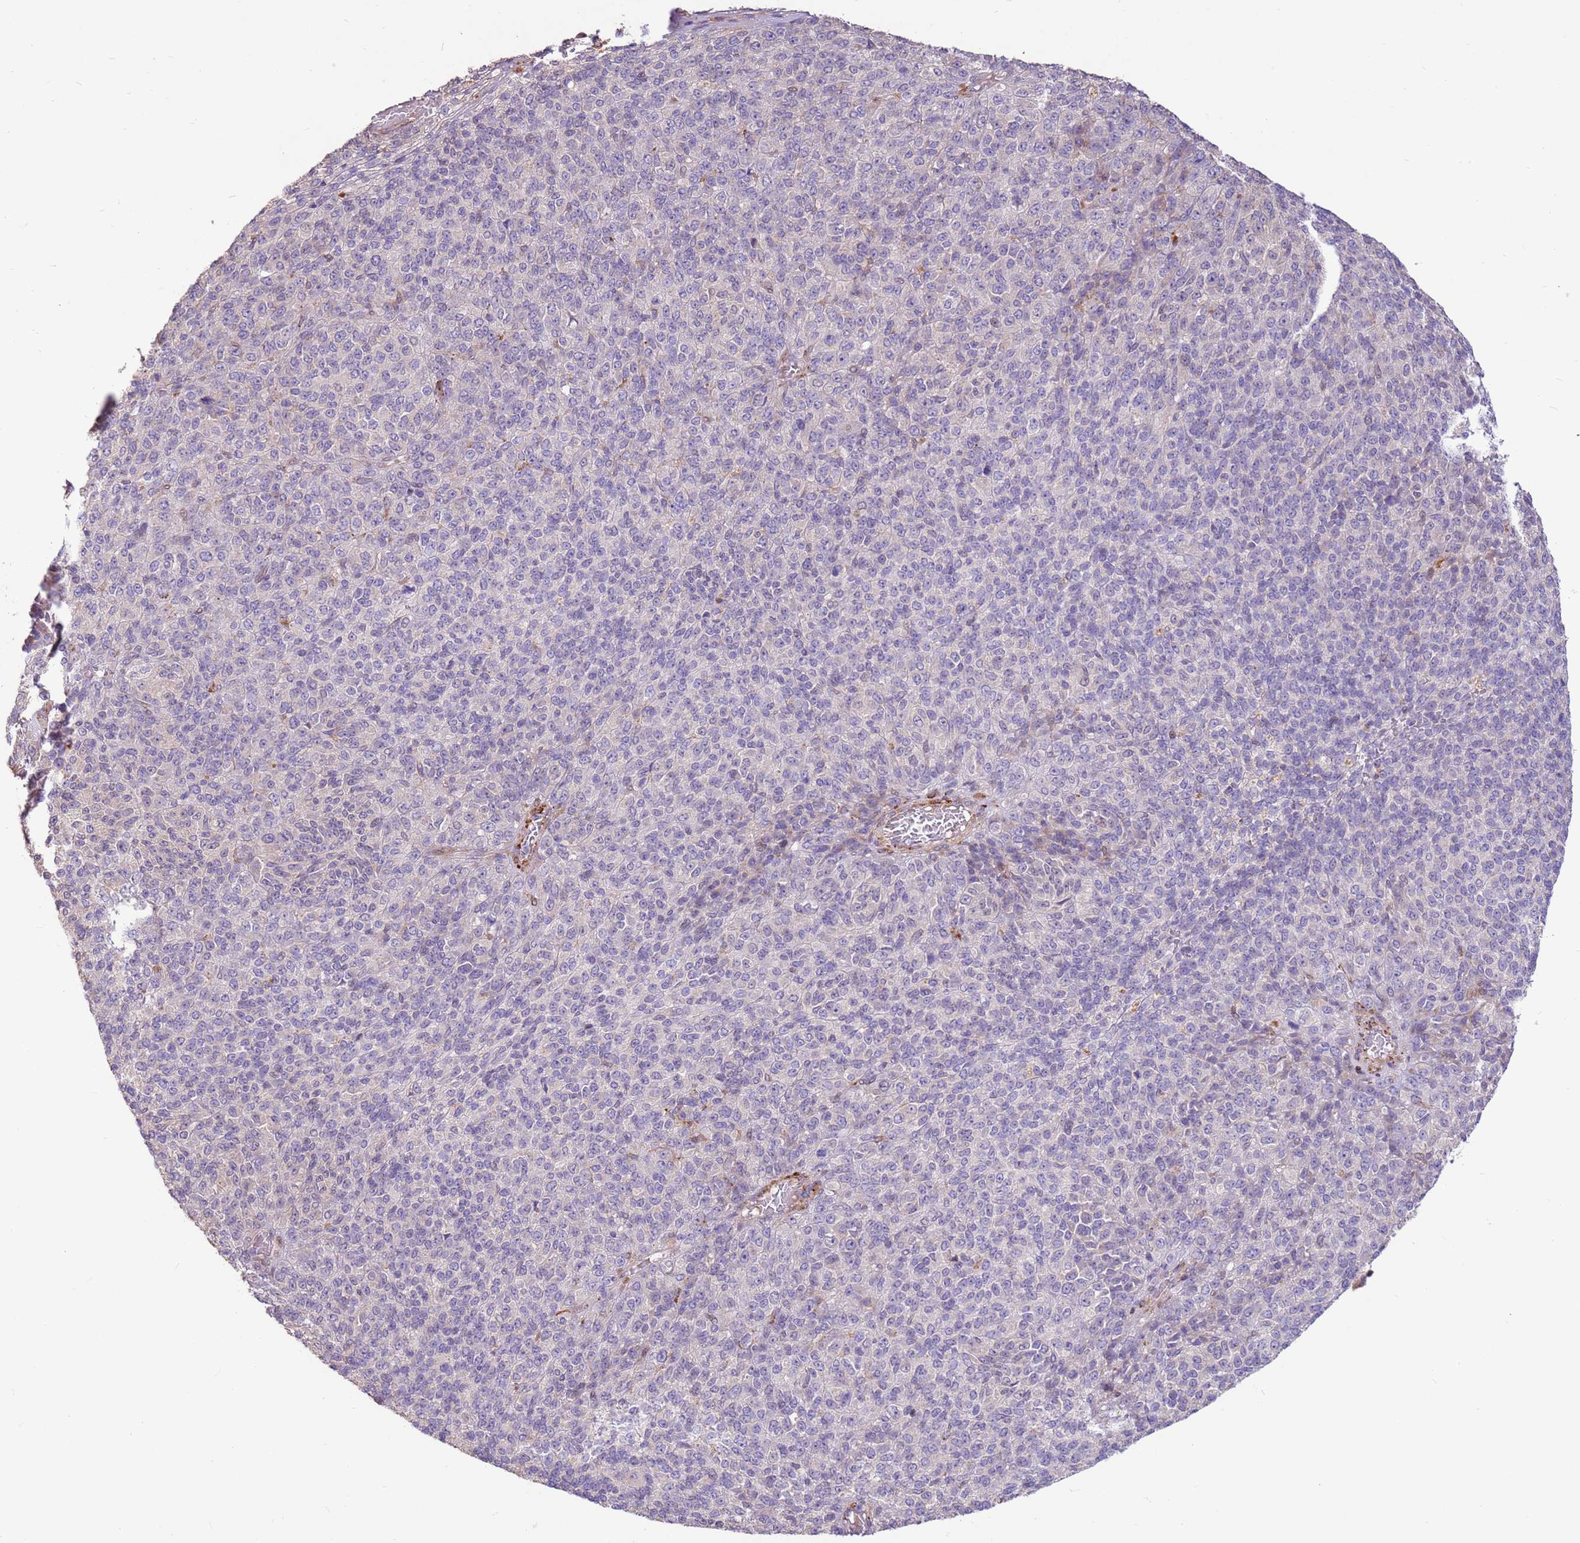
{"staining": {"intensity": "negative", "quantity": "none", "location": "none"}, "tissue": "melanoma", "cell_type": "Tumor cells", "image_type": "cancer", "snomed": [{"axis": "morphology", "description": "Malignant melanoma, Metastatic site"}, {"axis": "topography", "description": "Brain"}], "caption": "Protein analysis of melanoma shows no significant positivity in tumor cells.", "gene": "LGI4", "patient": {"sex": "female", "age": 56}}